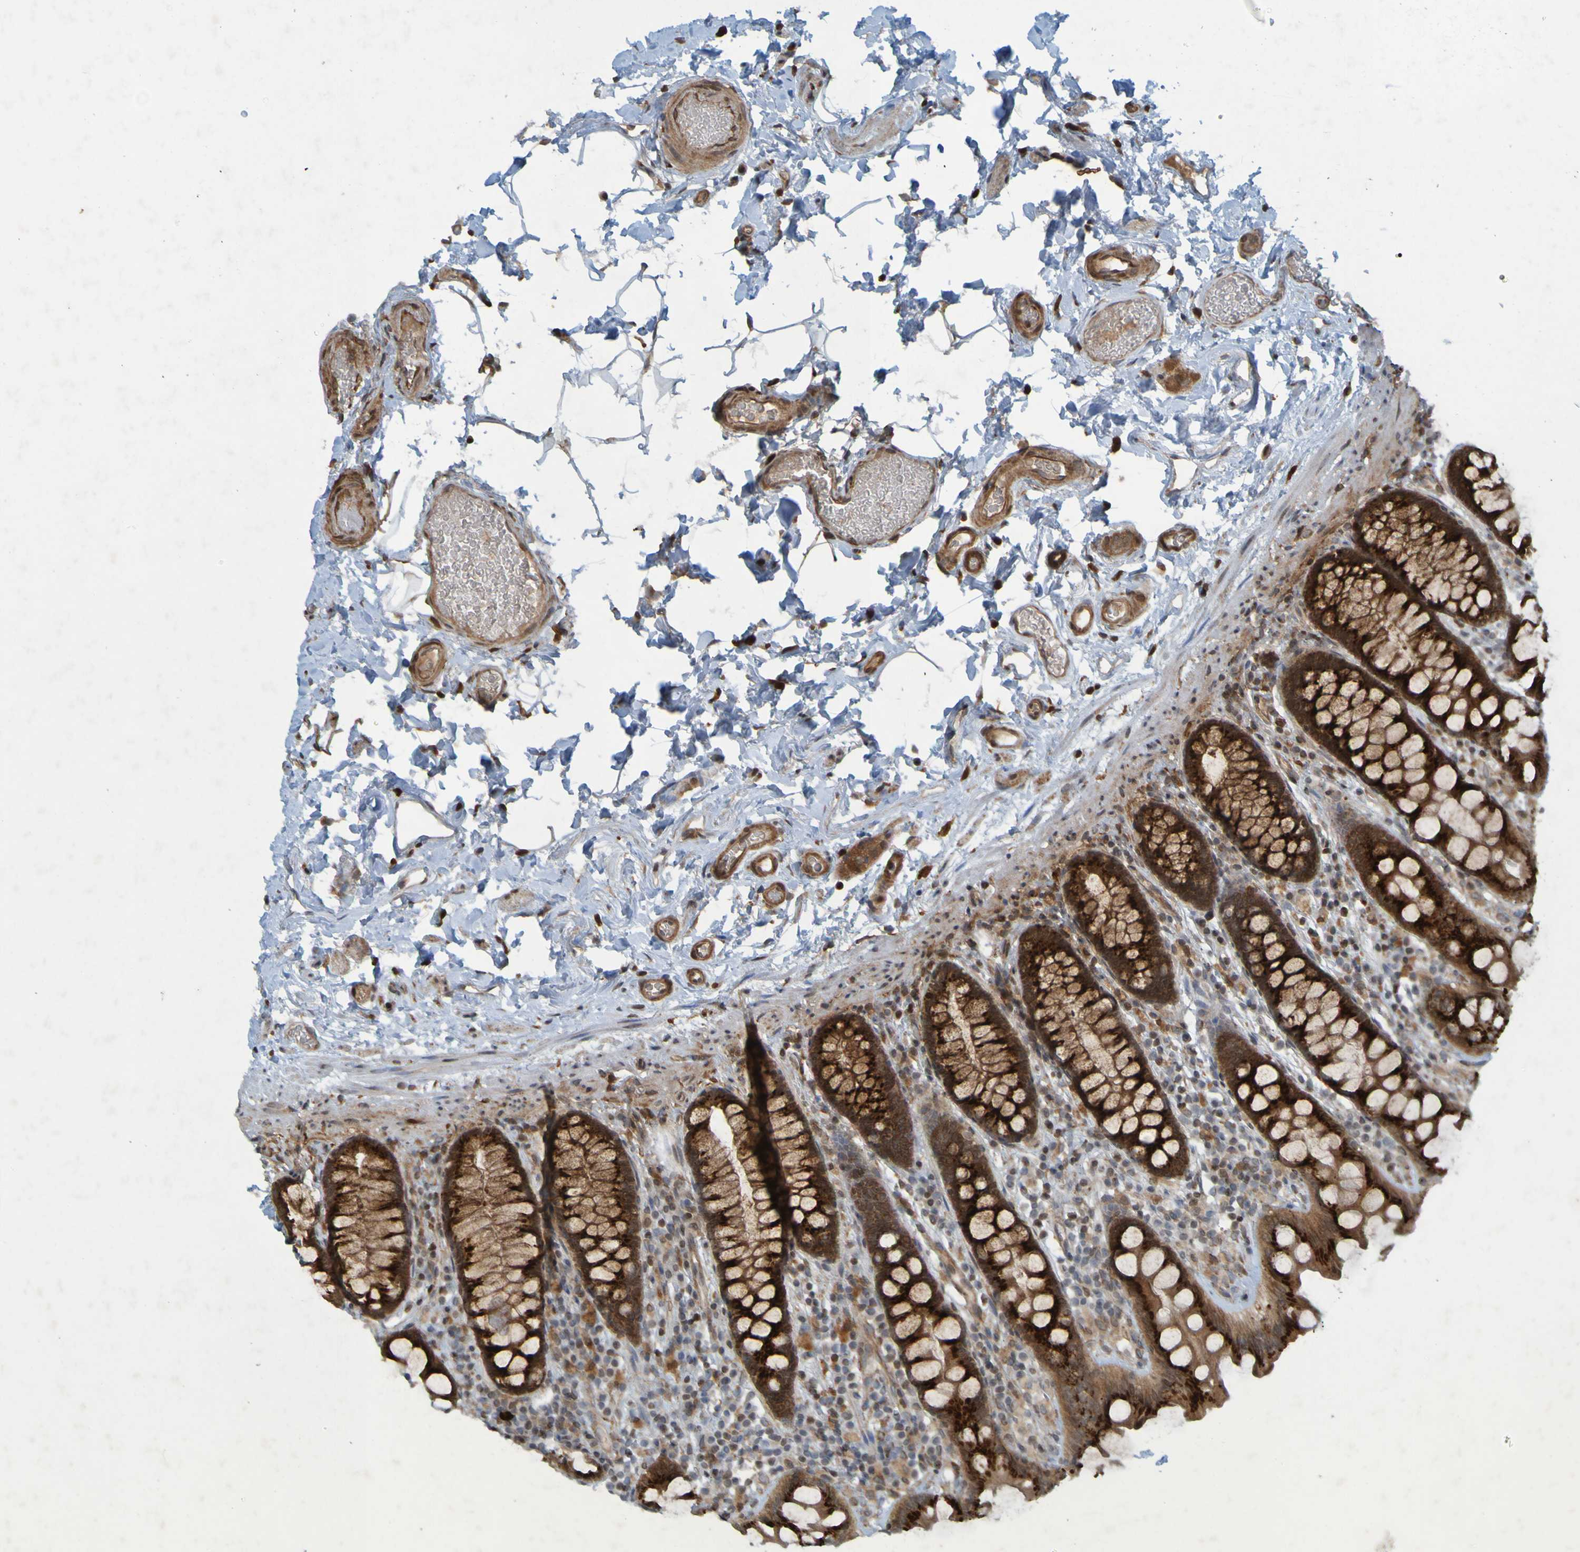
{"staining": {"intensity": "moderate", "quantity": ">75%", "location": "cytoplasmic/membranous"}, "tissue": "colon", "cell_type": "Endothelial cells", "image_type": "normal", "snomed": [{"axis": "morphology", "description": "Normal tissue, NOS"}, {"axis": "topography", "description": "Colon"}], "caption": "Immunohistochemistry (IHC) micrograph of normal colon: human colon stained using immunohistochemistry (IHC) demonstrates medium levels of moderate protein expression localized specifically in the cytoplasmic/membranous of endothelial cells, appearing as a cytoplasmic/membranous brown color.", "gene": "GUCY1A1", "patient": {"sex": "female", "age": 80}}